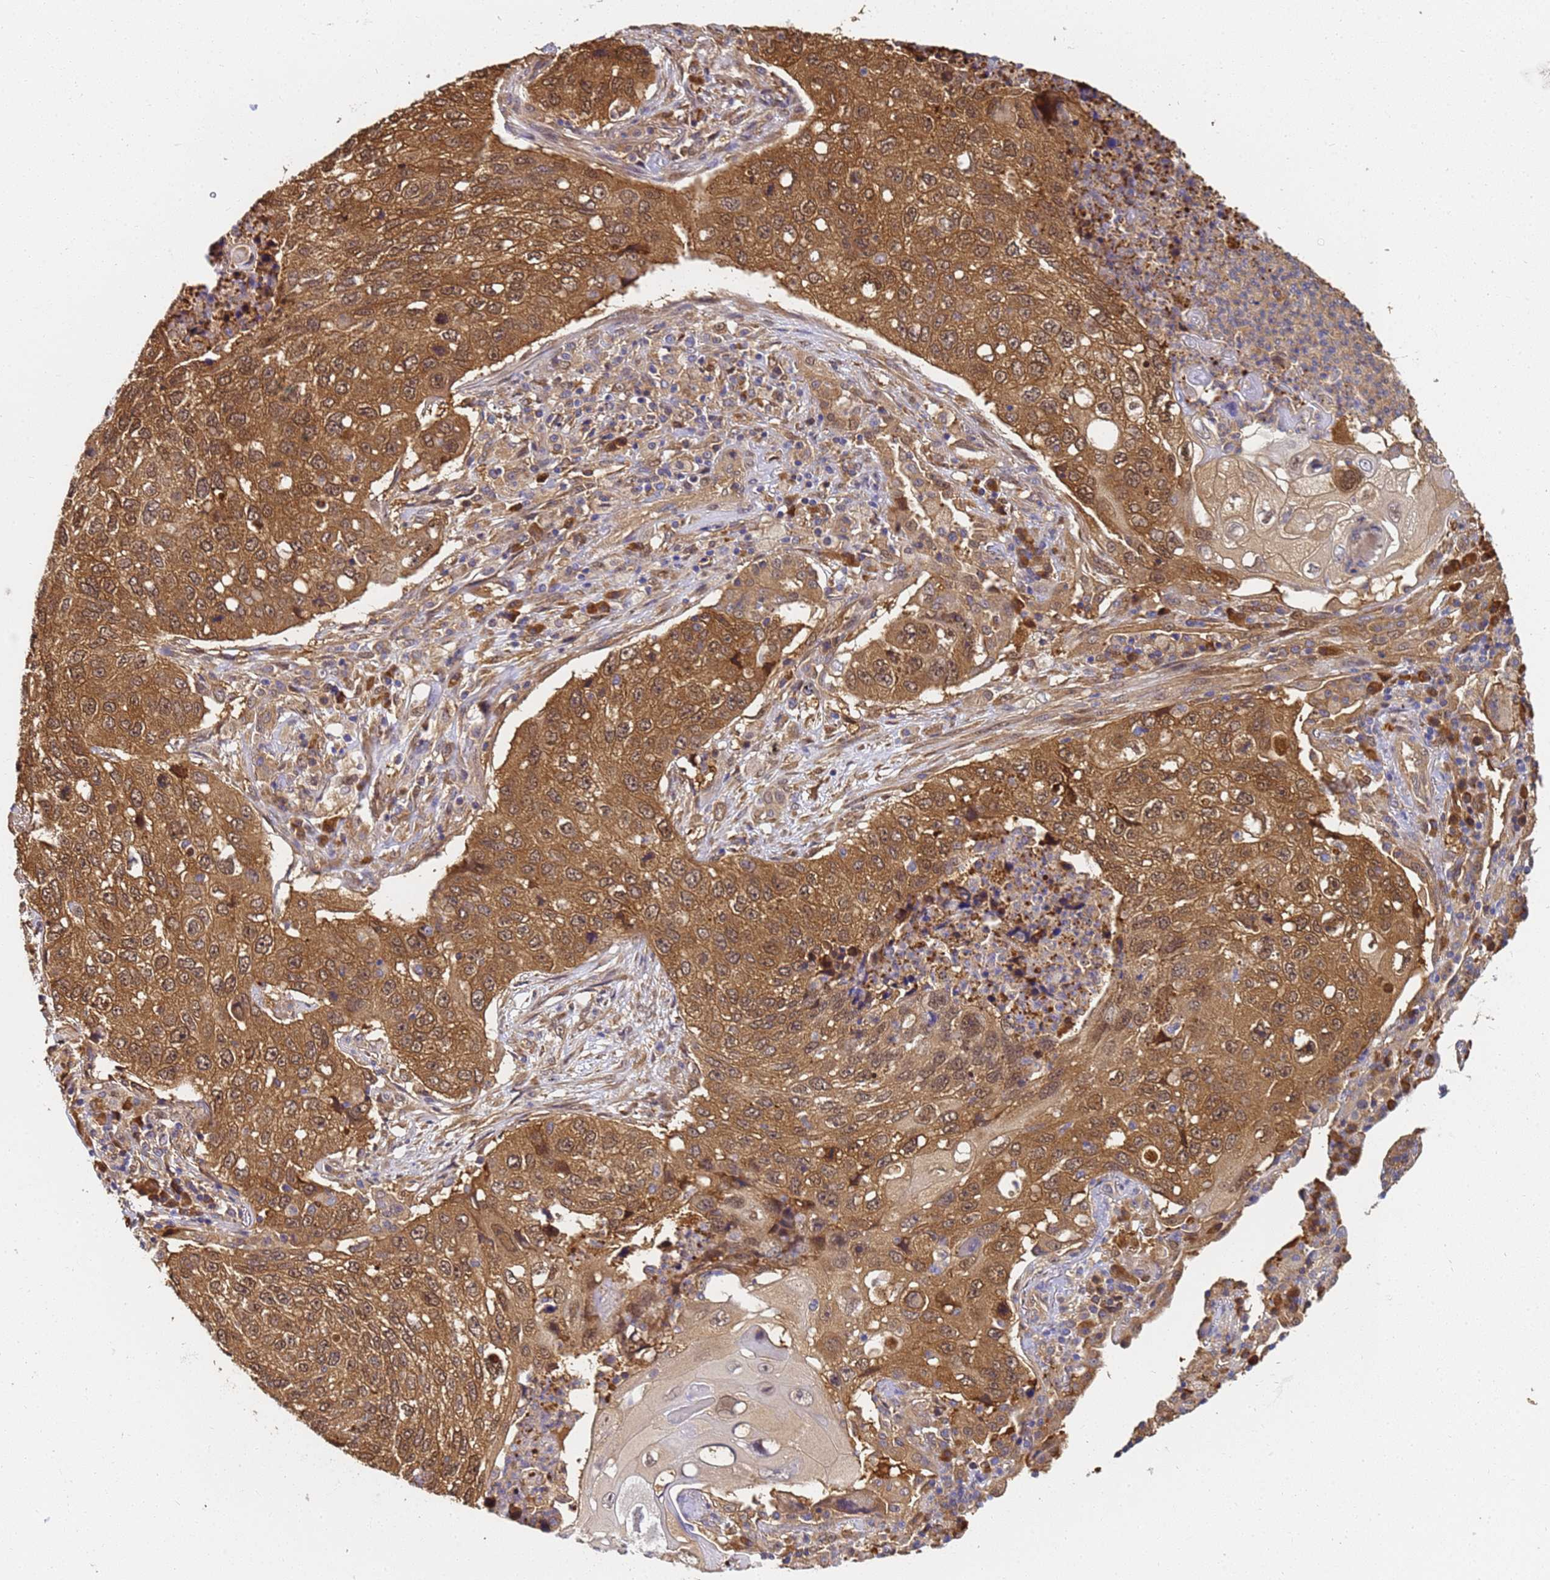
{"staining": {"intensity": "moderate", "quantity": ">75%", "location": "cytoplasmic/membranous,nuclear"}, "tissue": "lung cancer", "cell_type": "Tumor cells", "image_type": "cancer", "snomed": [{"axis": "morphology", "description": "Squamous cell carcinoma, NOS"}, {"axis": "topography", "description": "Lung"}], "caption": "Moderate cytoplasmic/membranous and nuclear protein staining is seen in about >75% of tumor cells in lung squamous cell carcinoma. (Stains: DAB in brown, nuclei in blue, Microscopy: brightfield microscopy at high magnification).", "gene": "NME1-NME2", "patient": {"sex": "female", "age": 63}}